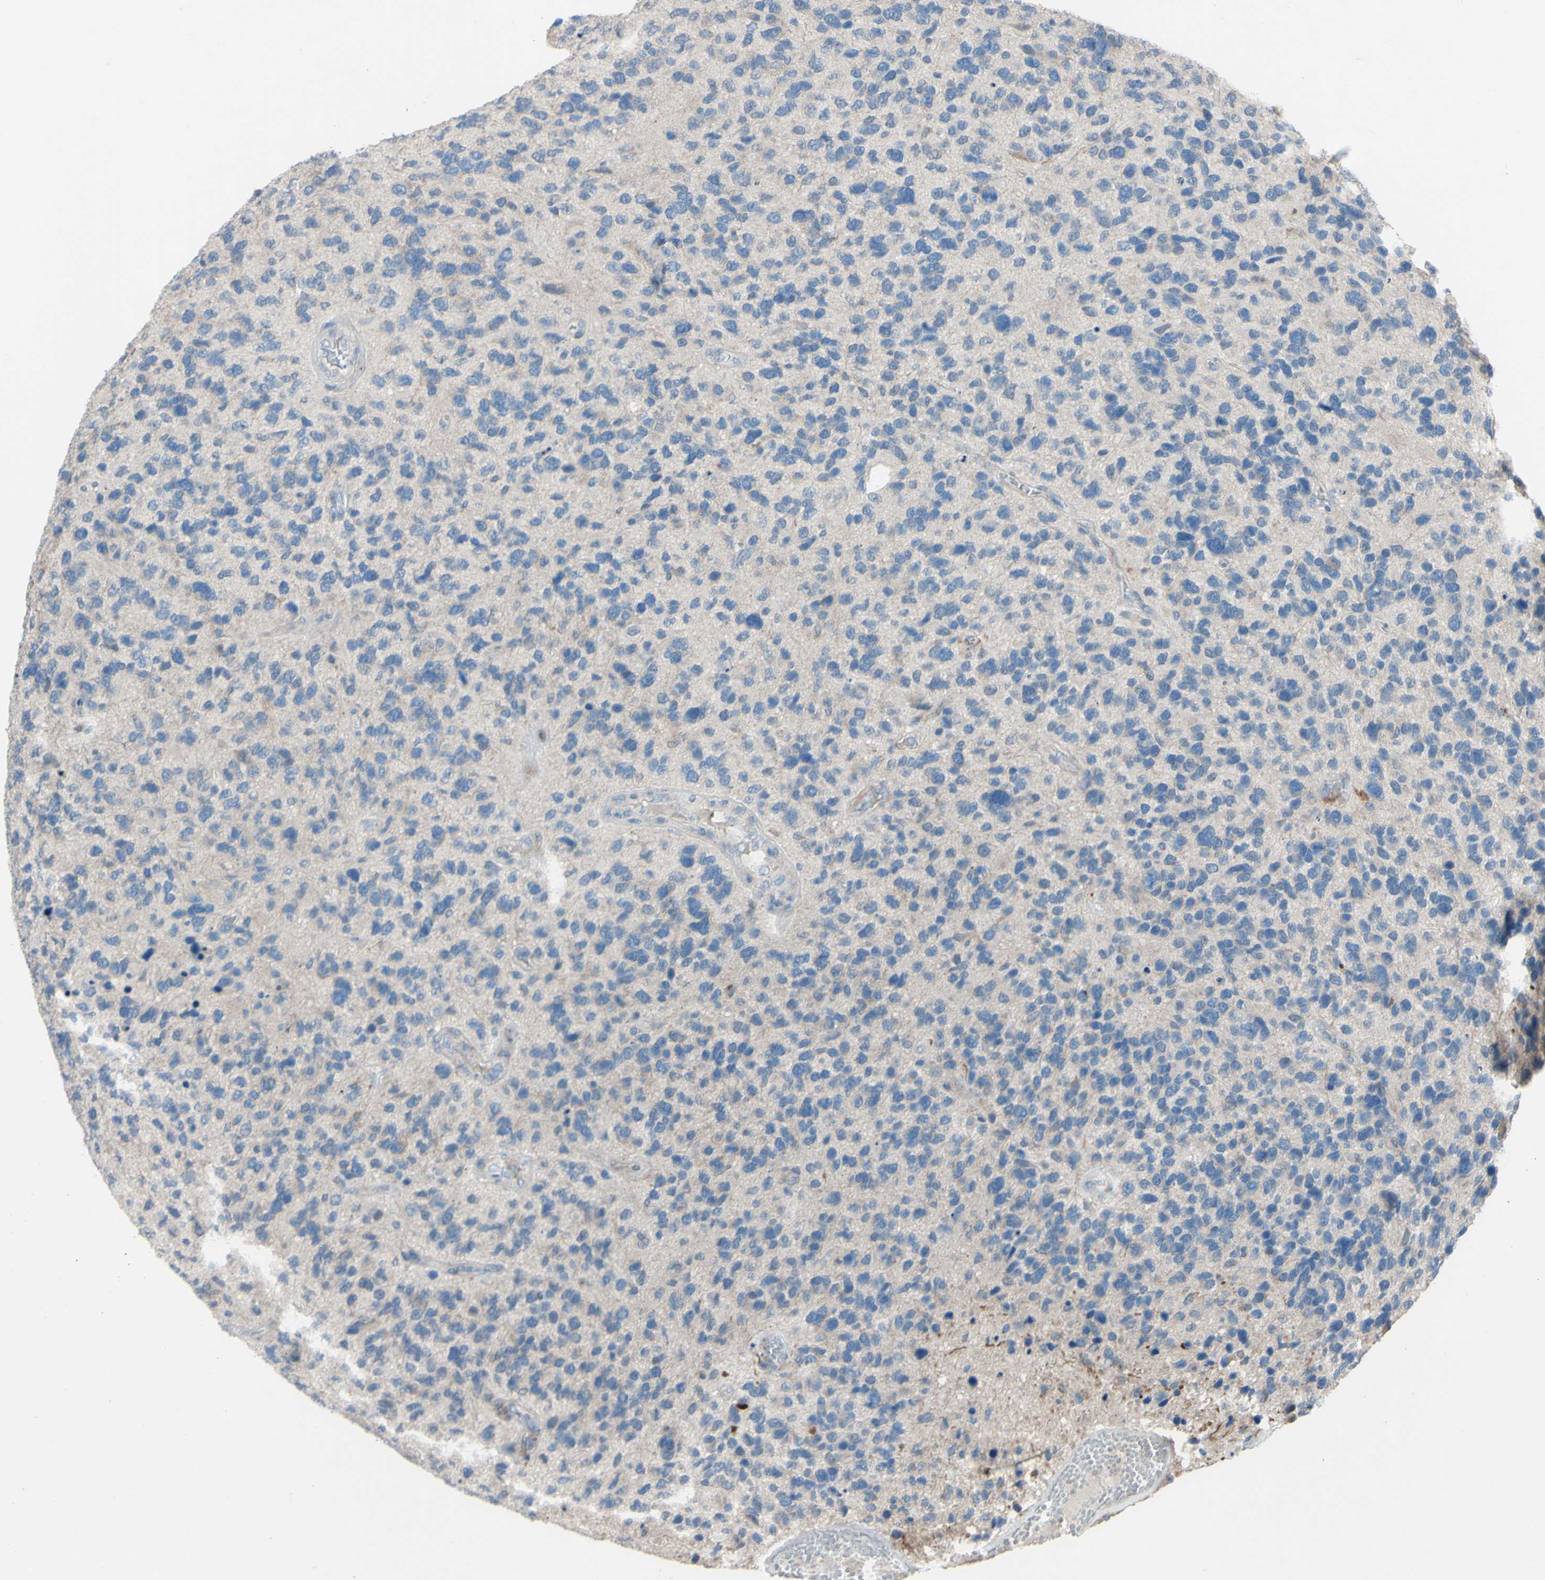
{"staining": {"intensity": "negative", "quantity": "none", "location": "none"}, "tissue": "glioma", "cell_type": "Tumor cells", "image_type": "cancer", "snomed": [{"axis": "morphology", "description": "Glioma, malignant, High grade"}, {"axis": "topography", "description": "Brain"}], "caption": "Tumor cells are negative for brown protein staining in high-grade glioma (malignant).", "gene": "CDCP1", "patient": {"sex": "female", "age": 58}}